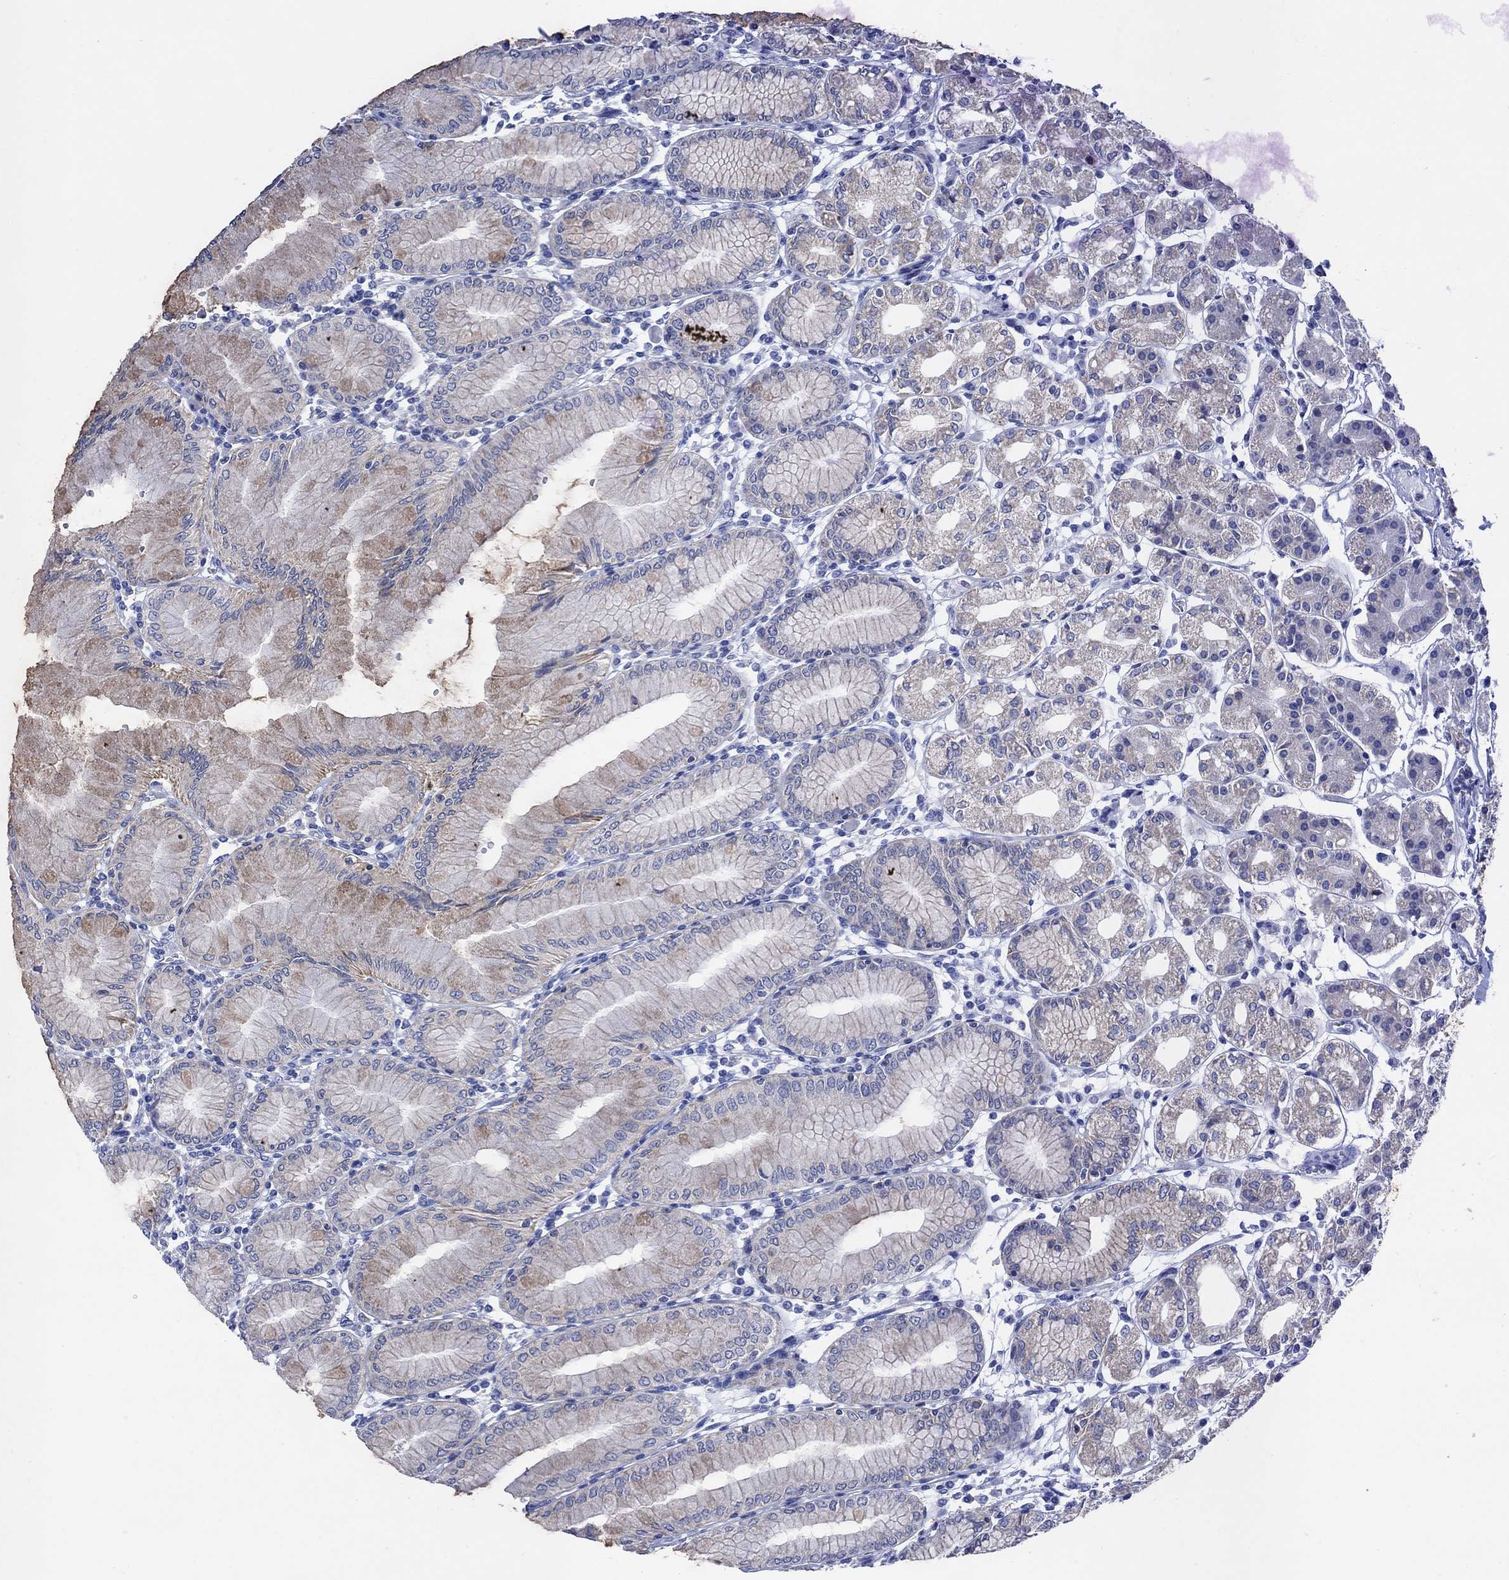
{"staining": {"intensity": "weak", "quantity": "<25%", "location": "cytoplasmic/membranous"}, "tissue": "stomach", "cell_type": "Glandular cells", "image_type": "normal", "snomed": [{"axis": "morphology", "description": "Normal tissue, NOS"}, {"axis": "topography", "description": "Skeletal muscle"}, {"axis": "topography", "description": "Stomach"}], "caption": "Immunohistochemistry histopathology image of unremarkable stomach: stomach stained with DAB (3,3'-diaminobenzidine) exhibits no significant protein positivity in glandular cells.", "gene": "SCCPDH", "patient": {"sex": "female", "age": 57}}